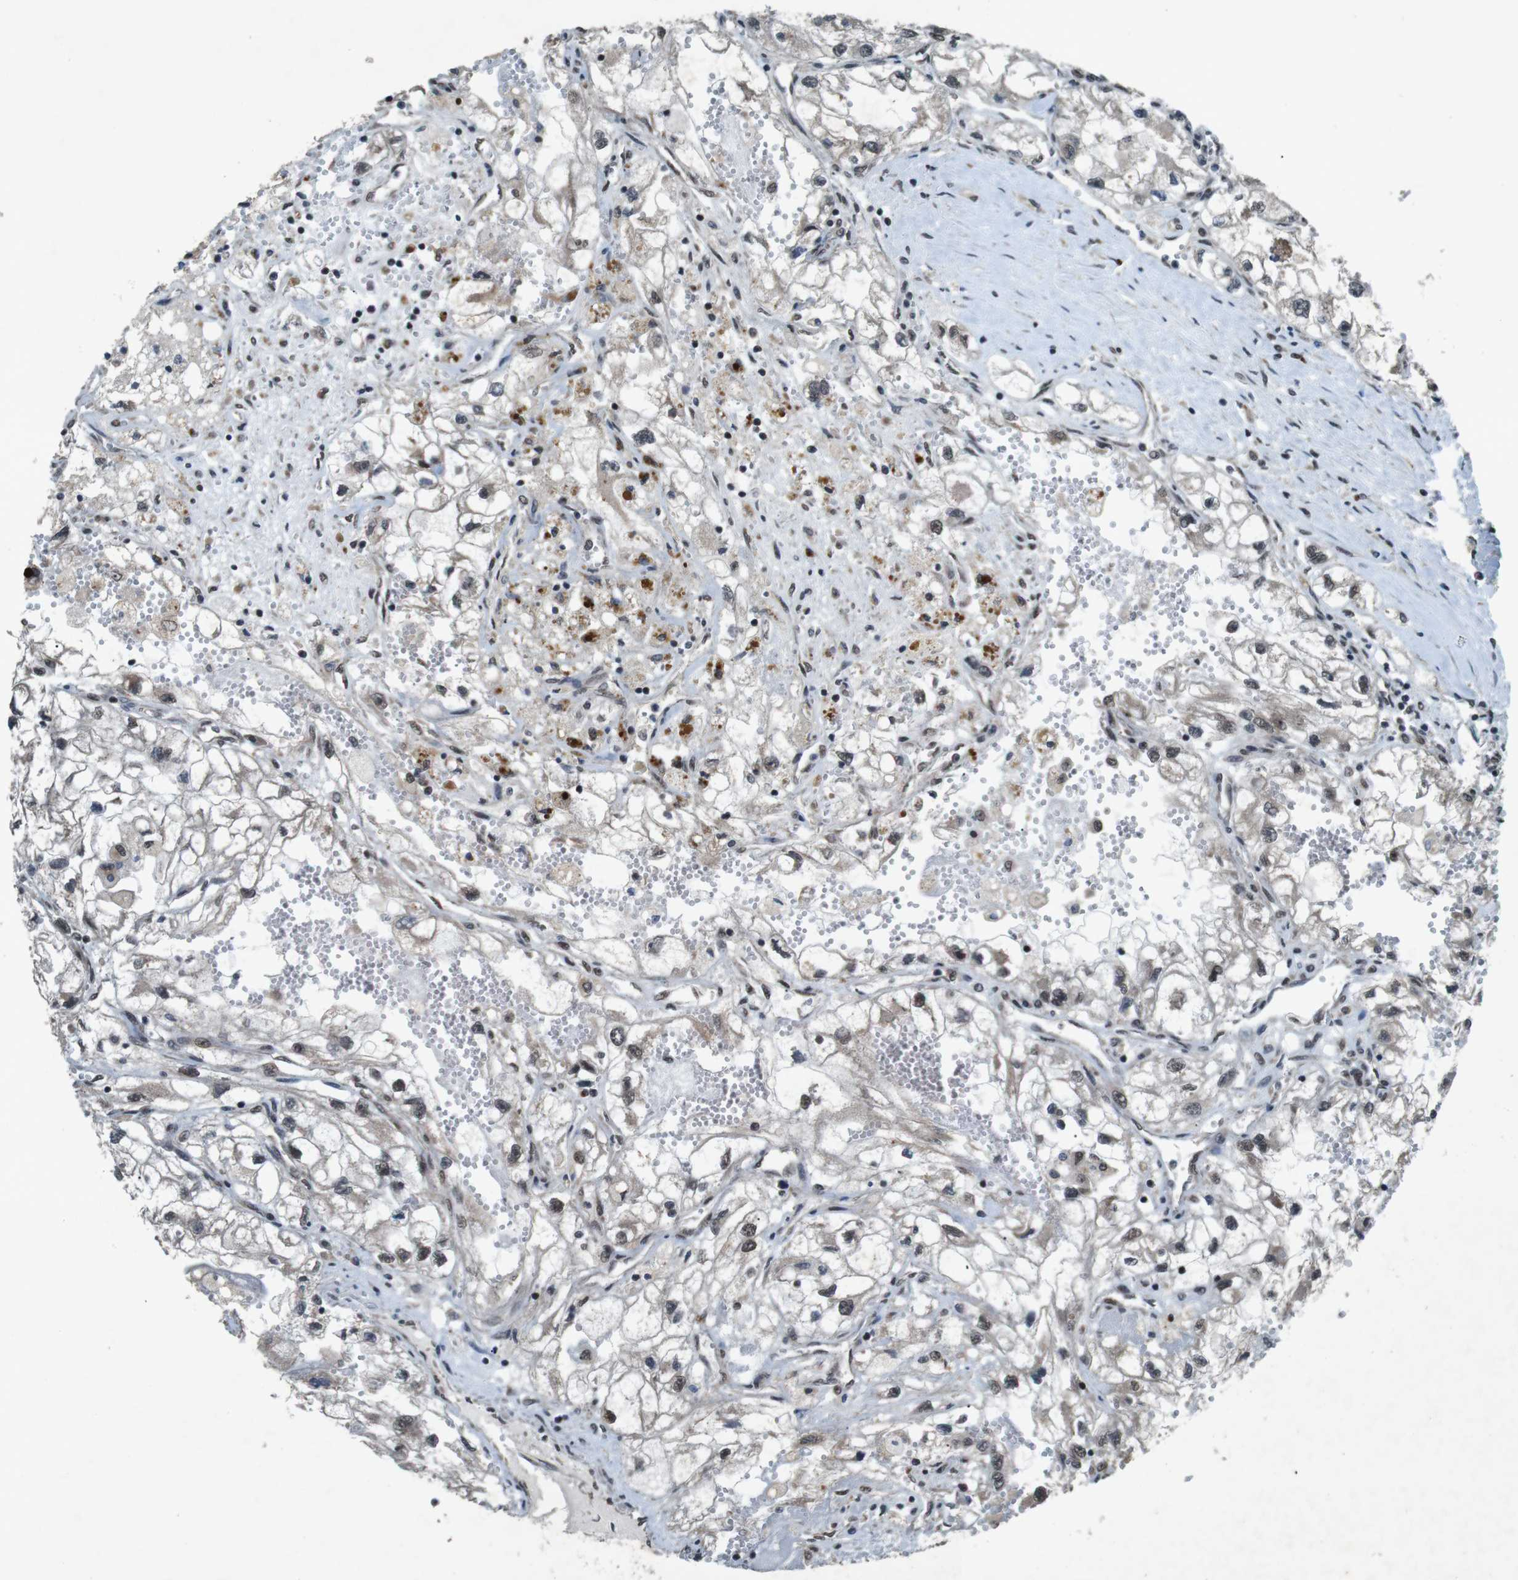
{"staining": {"intensity": "weak", "quantity": ">75%", "location": "cytoplasmic/membranous,nuclear"}, "tissue": "renal cancer", "cell_type": "Tumor cells", "image_type": "cancer", "snomed": [{"axis": "morphology", "description": "Adenocarcinoma, NOS"}, {"axis": "topography", "description": "Kidney"}], "caption": "Immunohistochemical staining of human renal cancer (adenocarcinoma) shows weak cytoplasmic/membranous and nuclear protein expression in about >75% of tumor cells.", "gene": "SOCS1", "patient": {"sex": "female", "age": 70}}